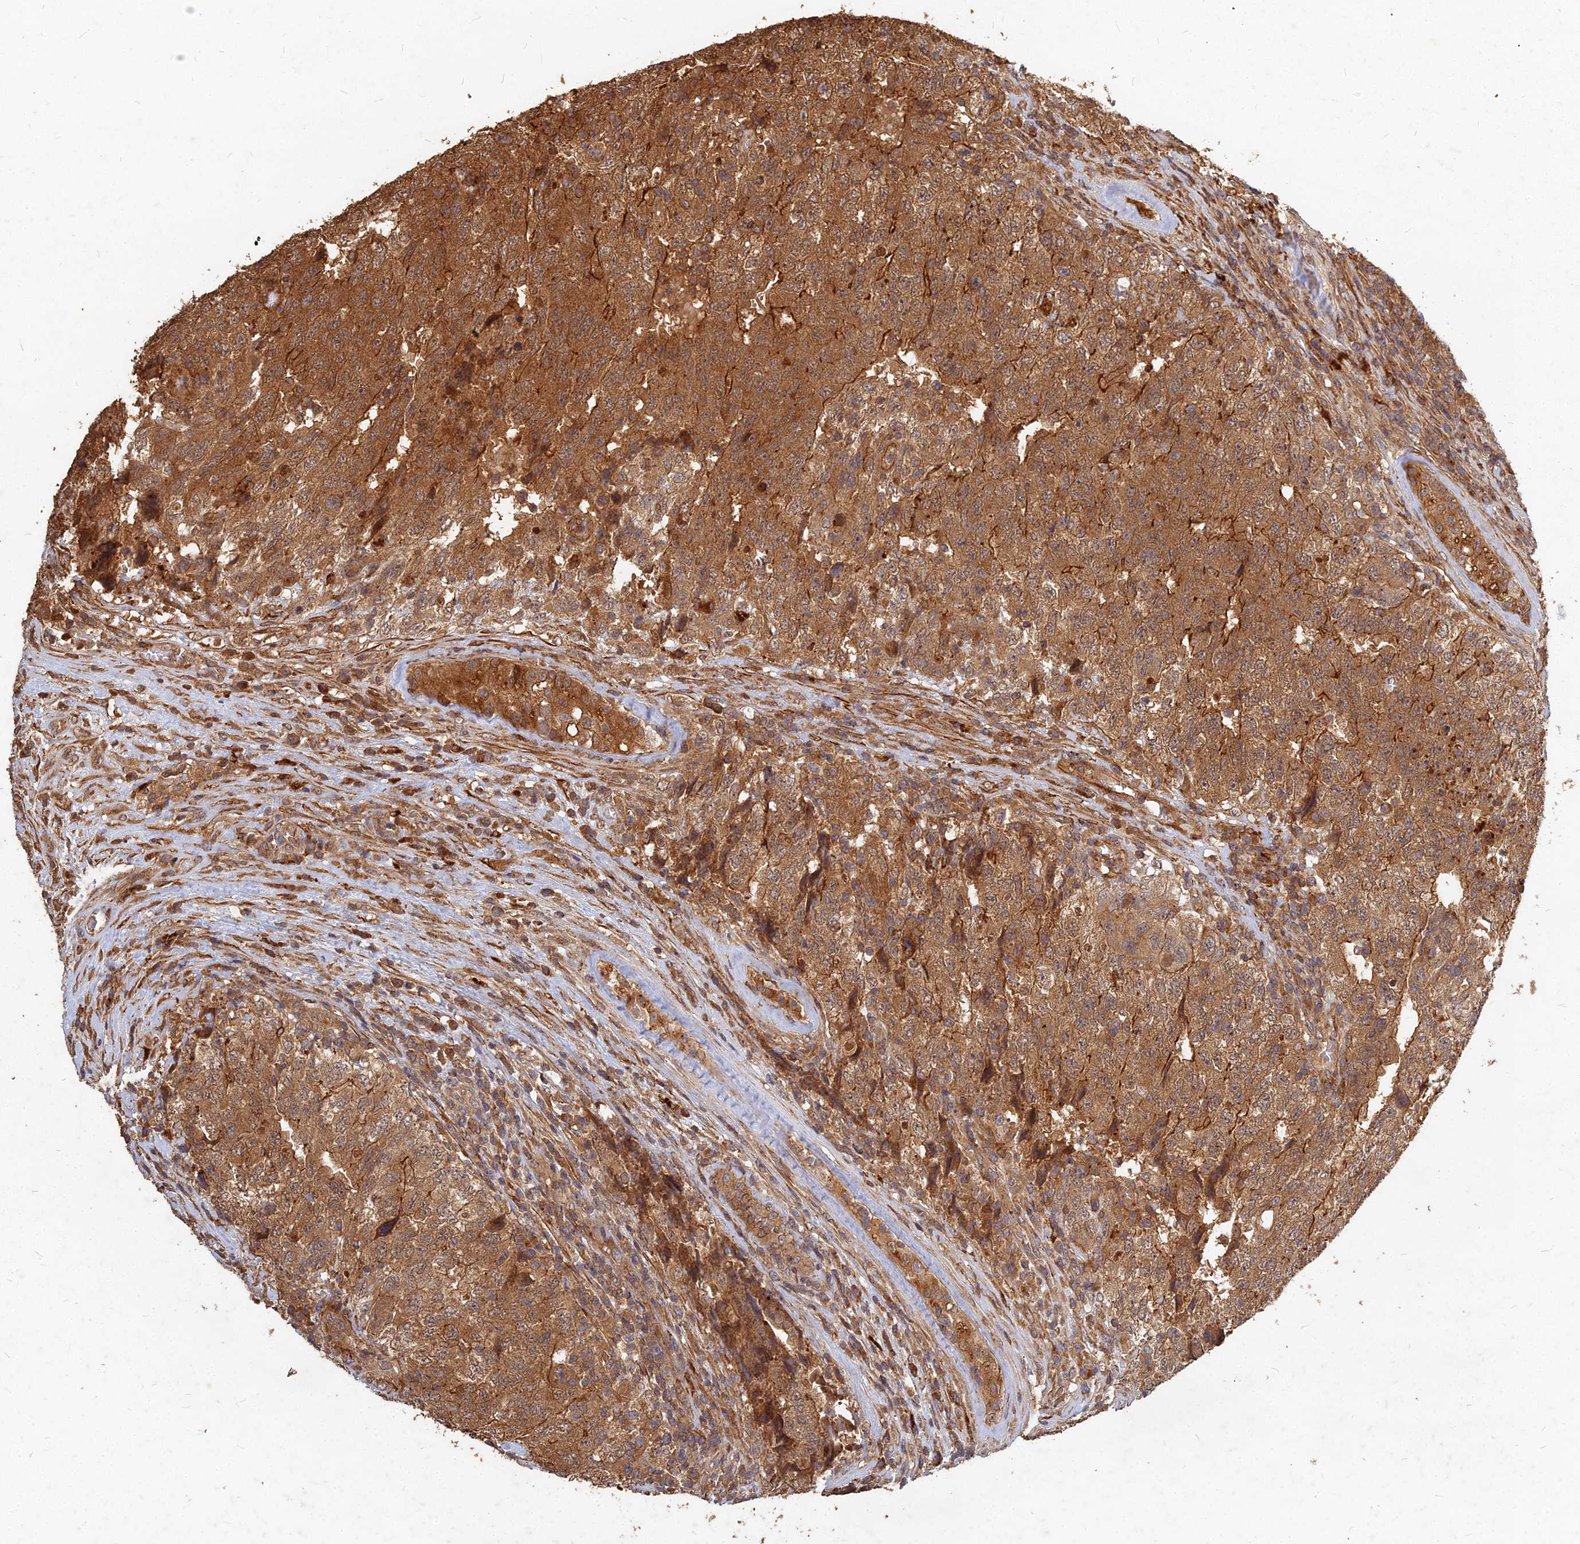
{"staining": {"intensity": "moderate", "quantity": ">75%", "location": "cytoplasmic/membranous"}, "tissue": "testis cancer", "cell_type": "Tumor cells", "image_type": "cancer", "snomed": [{"axis": "morphology", "description": "Carcinoma, Embryonal, NOS"}, {"axis": "topography", "description": "Testis"}], "caption": "About >75% of tumor cells in embryonal carcinoma (testis) show moderate cytoplasmic/membranous protein staining as visualized by brown immunohistochemical staining.", "gene": "UBE2W", "patient": {"sex": "male", "age": 34}}